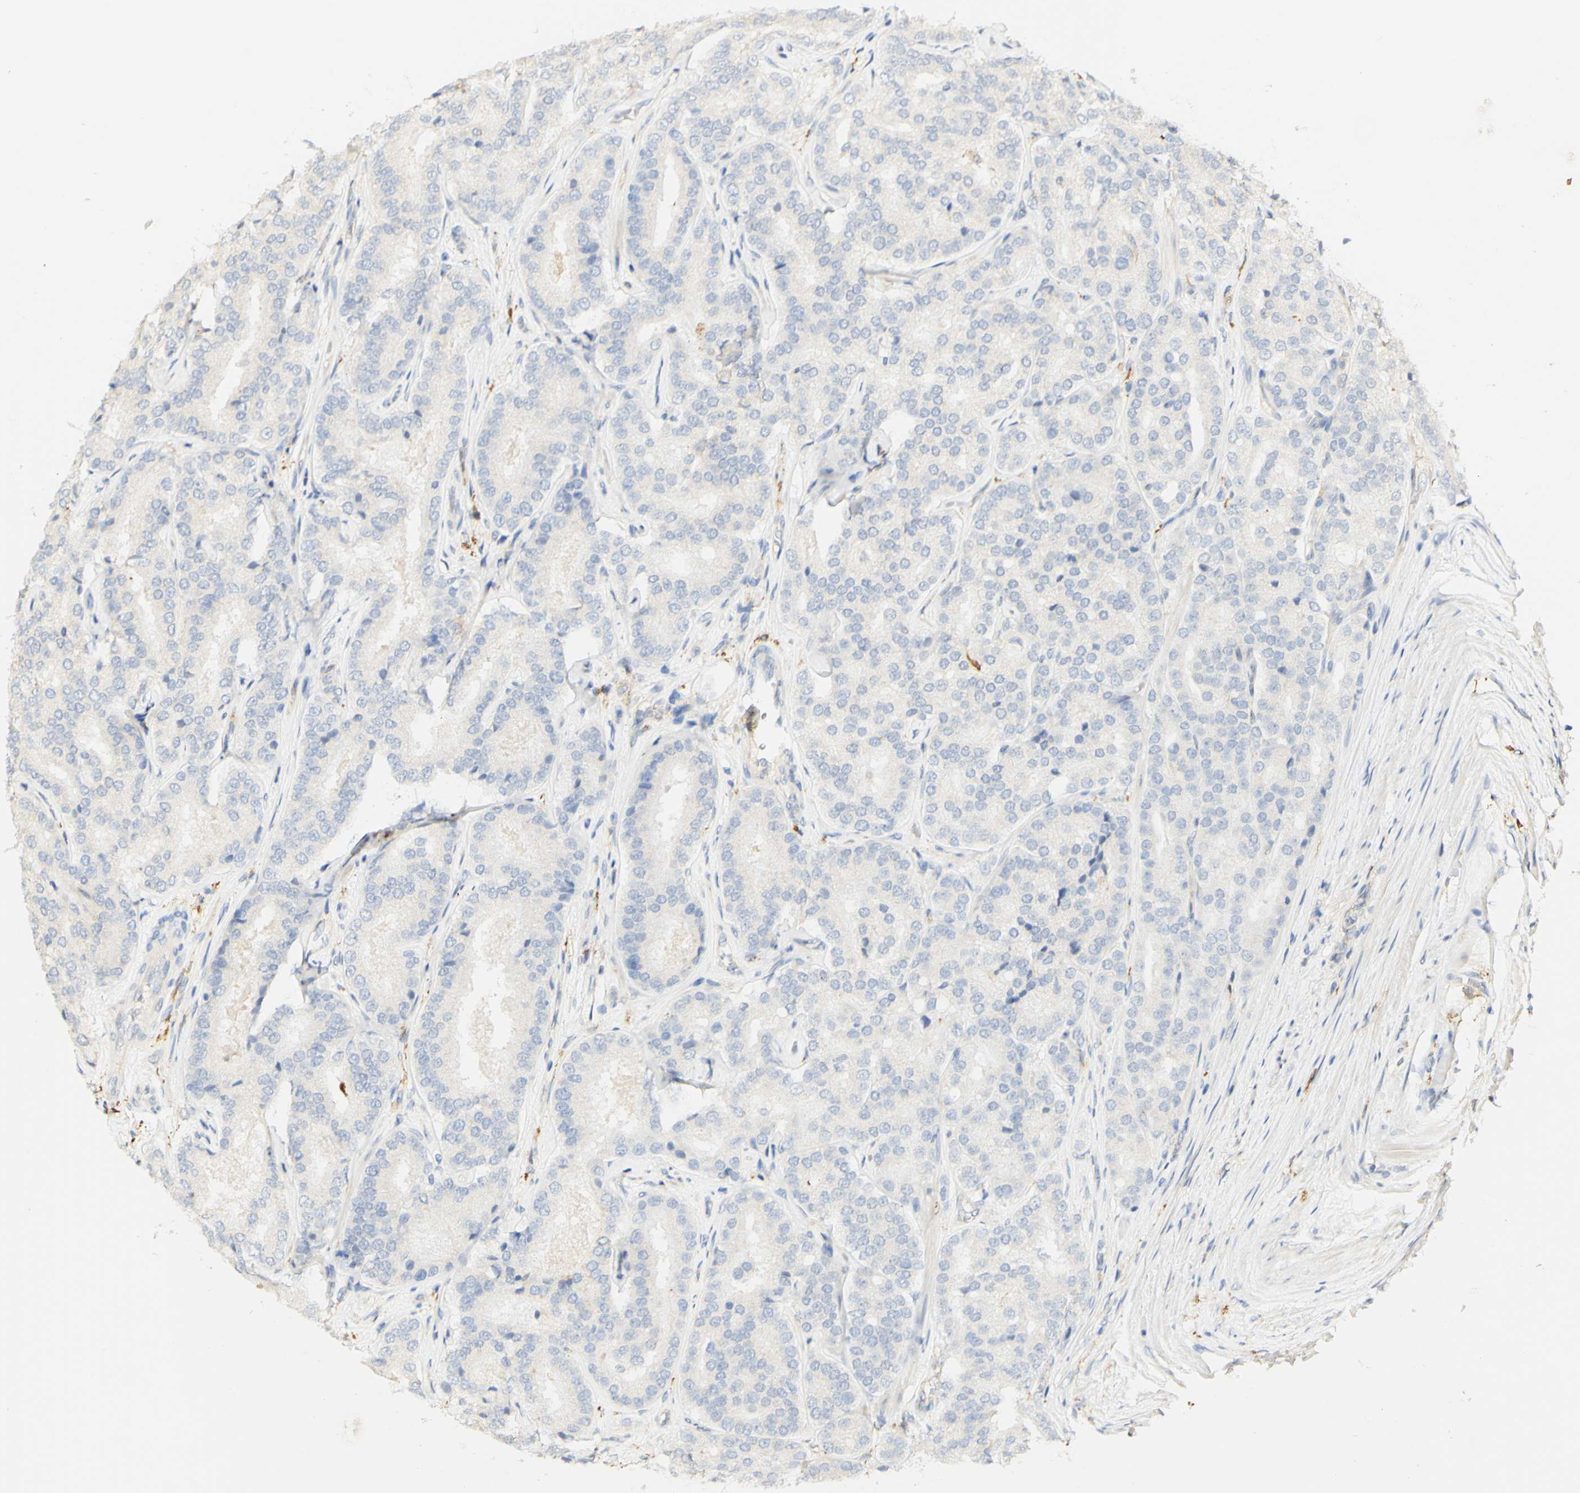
{"staining": {"intensity": "weak", "quantity": "<25%", "location": "cytoplasmic/membranous"}, "tissue": "prostate cancer", "cell_type": "Tumor cells", "image_type": "cancer", "snomed": [{"axis": "morphology", "description": "Adenocarcinoma, High grade"}, {"axis": "topography", "description": "Prostate"}], "caption": "IHC histopathology image of neoplastic tissue: prostate cancer (adenocarcinoma (high-grade)) stained with DAB (3,3'-diaminobenzidine) exhibits no significant protein expression in tumor cells.", "gene": "FCGRT", "patient": {"sex": "male", "age": 65}}